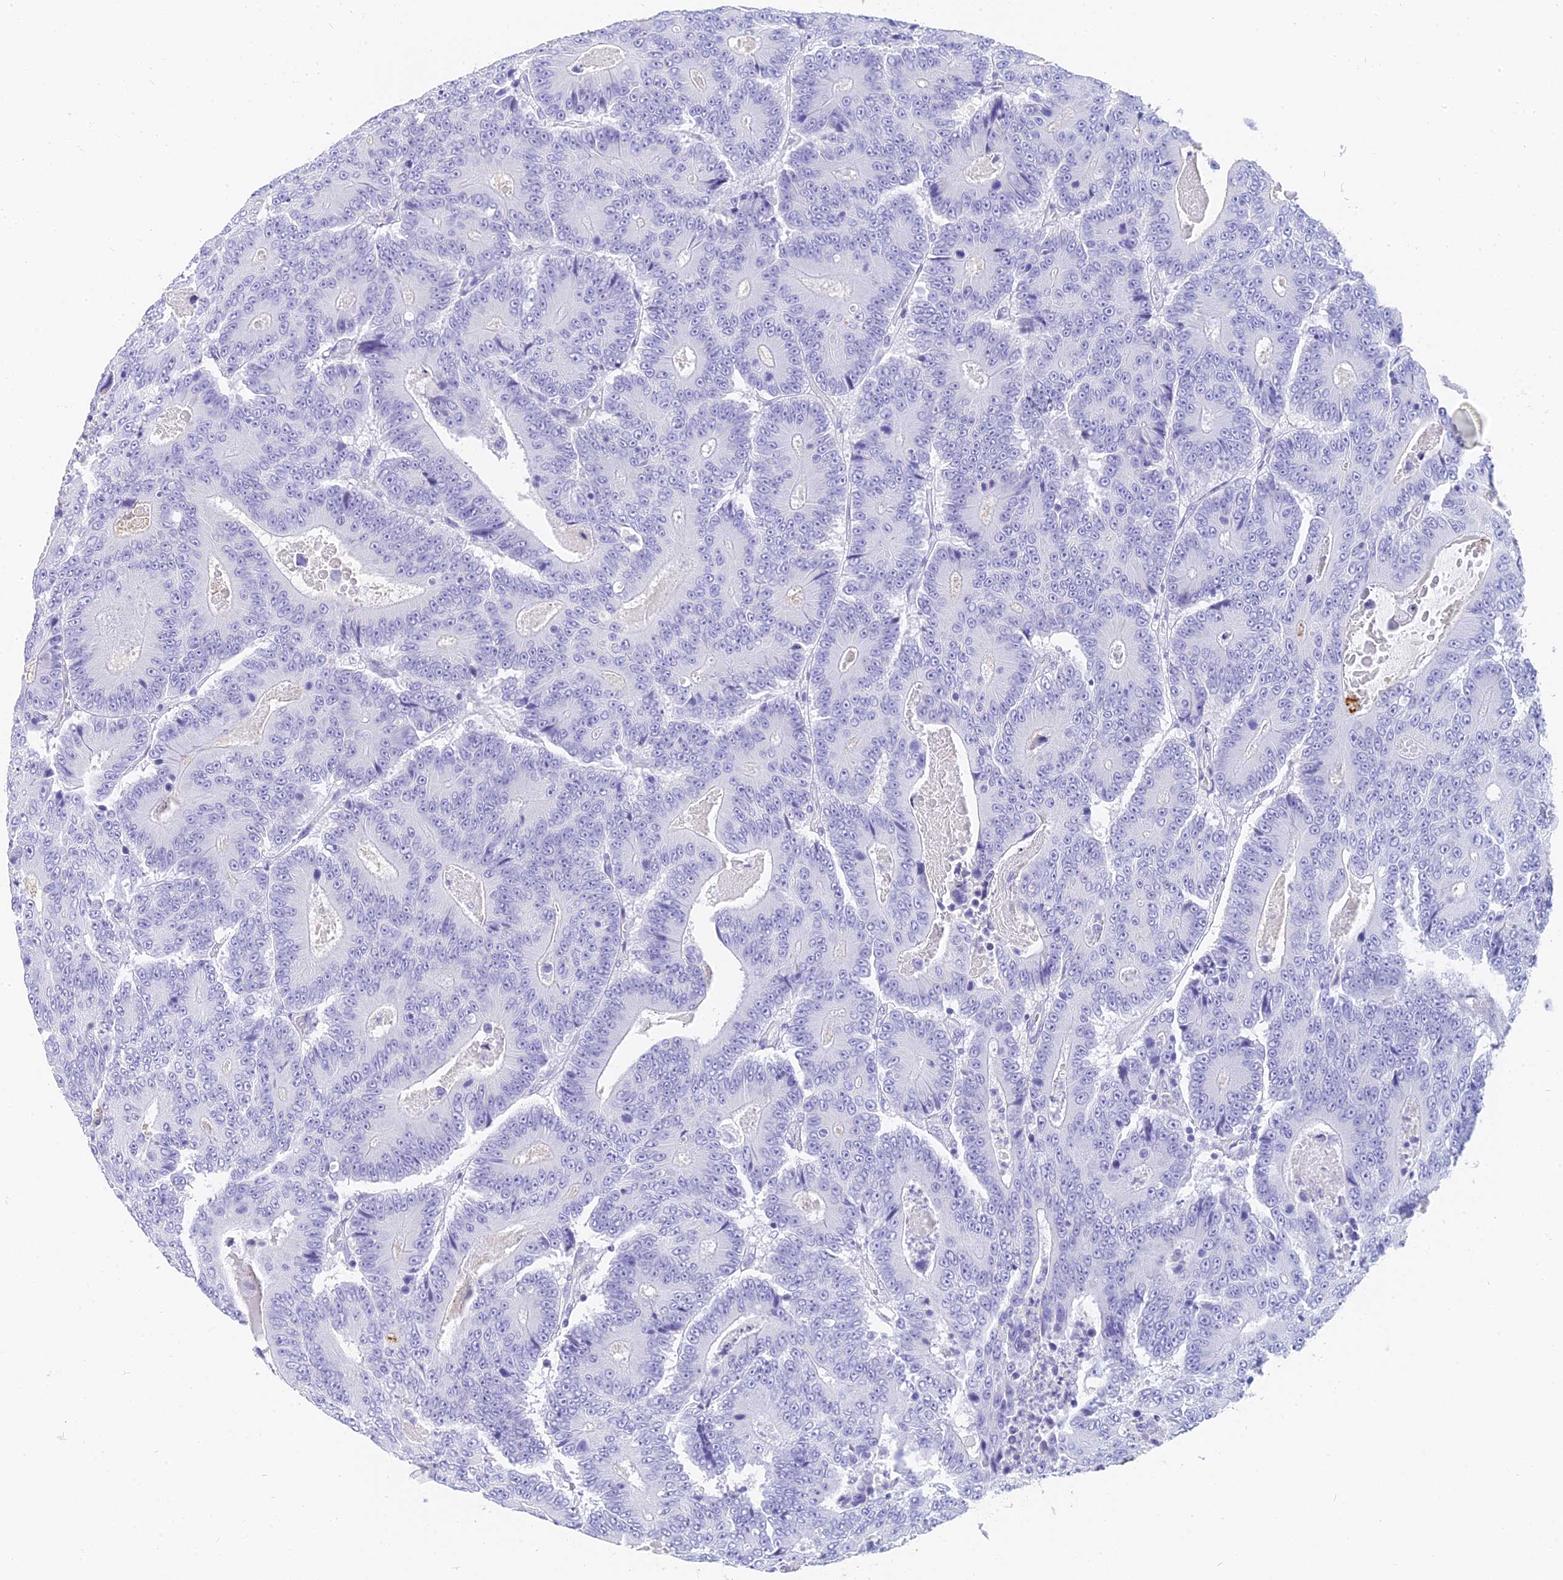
{"staining": {"intensity": "negative", "quantity": "none", "location": "none"}, "tissue": "colorectal cancer", "cell_type": "Tumor cells", "image_type": "cancer", "snomed": [{"axis": "morphology", "description": "Adenocarcinoma, NOS"}, {"axis": "topography", "description": "Colon"}], "caption": "Tumor cells are negative for protein expression in human colorectal adenocarcinoma.", "gene": "SLC36A2", "patient": {"sex": "male", "age": 83}}